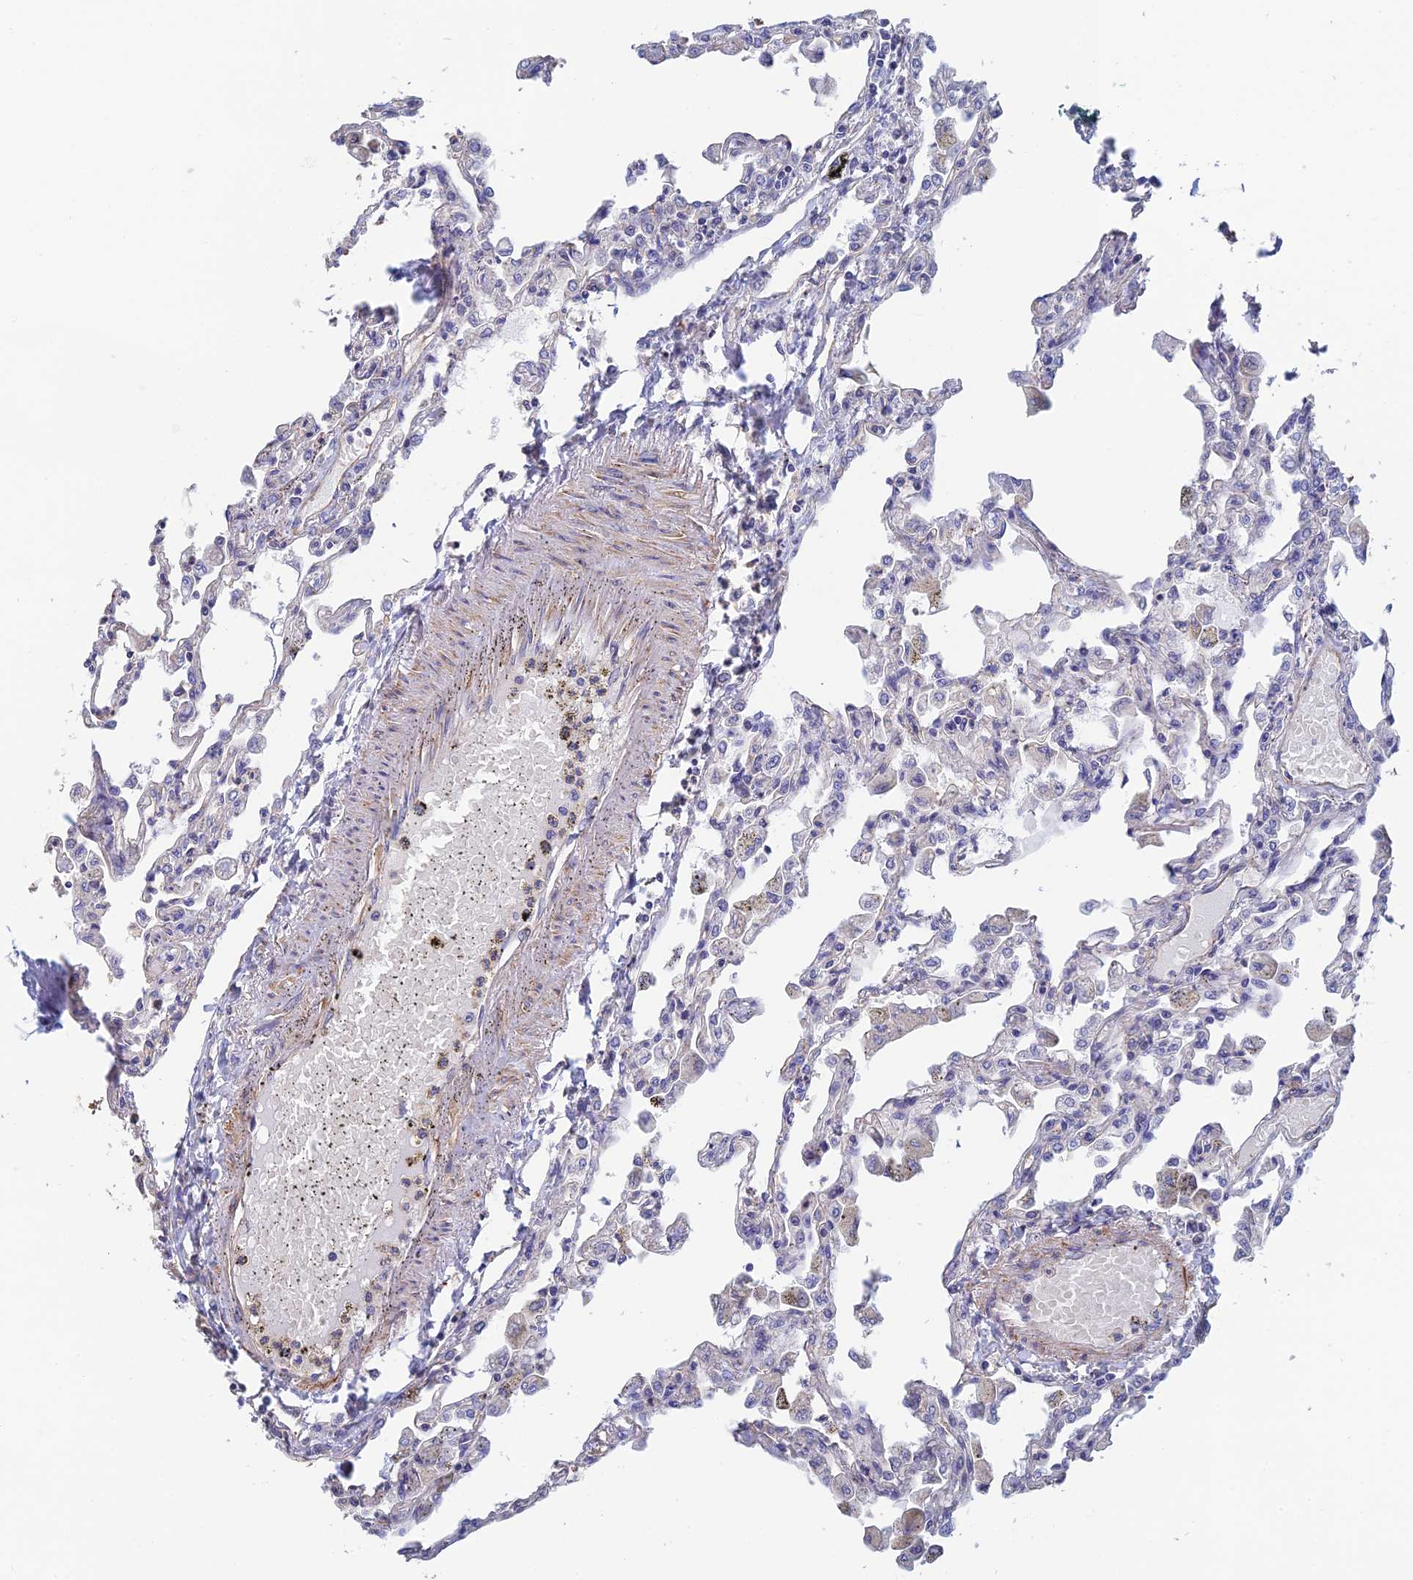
{"staining": {"intensity": "negative", "quantity": "none", "location": "none"}, "tissue": "lung", "cell_type": "Alveolar cells", "image_type": "normal", "snomed": [{"axis": "morphology", "description": "Normal tissue, NOS"}, {"axis": "topography", "description": "Bronchus"}, {"axis": "topography", "description": "Lung"}], "caption": "Immunohistochemistry (IHC) histopathology image of benign lung stained for a protein (brown), which displays no staining in alveolar cells.", "gene": "PCDHA5", "patient": {"sex": "female", "age": 49}}